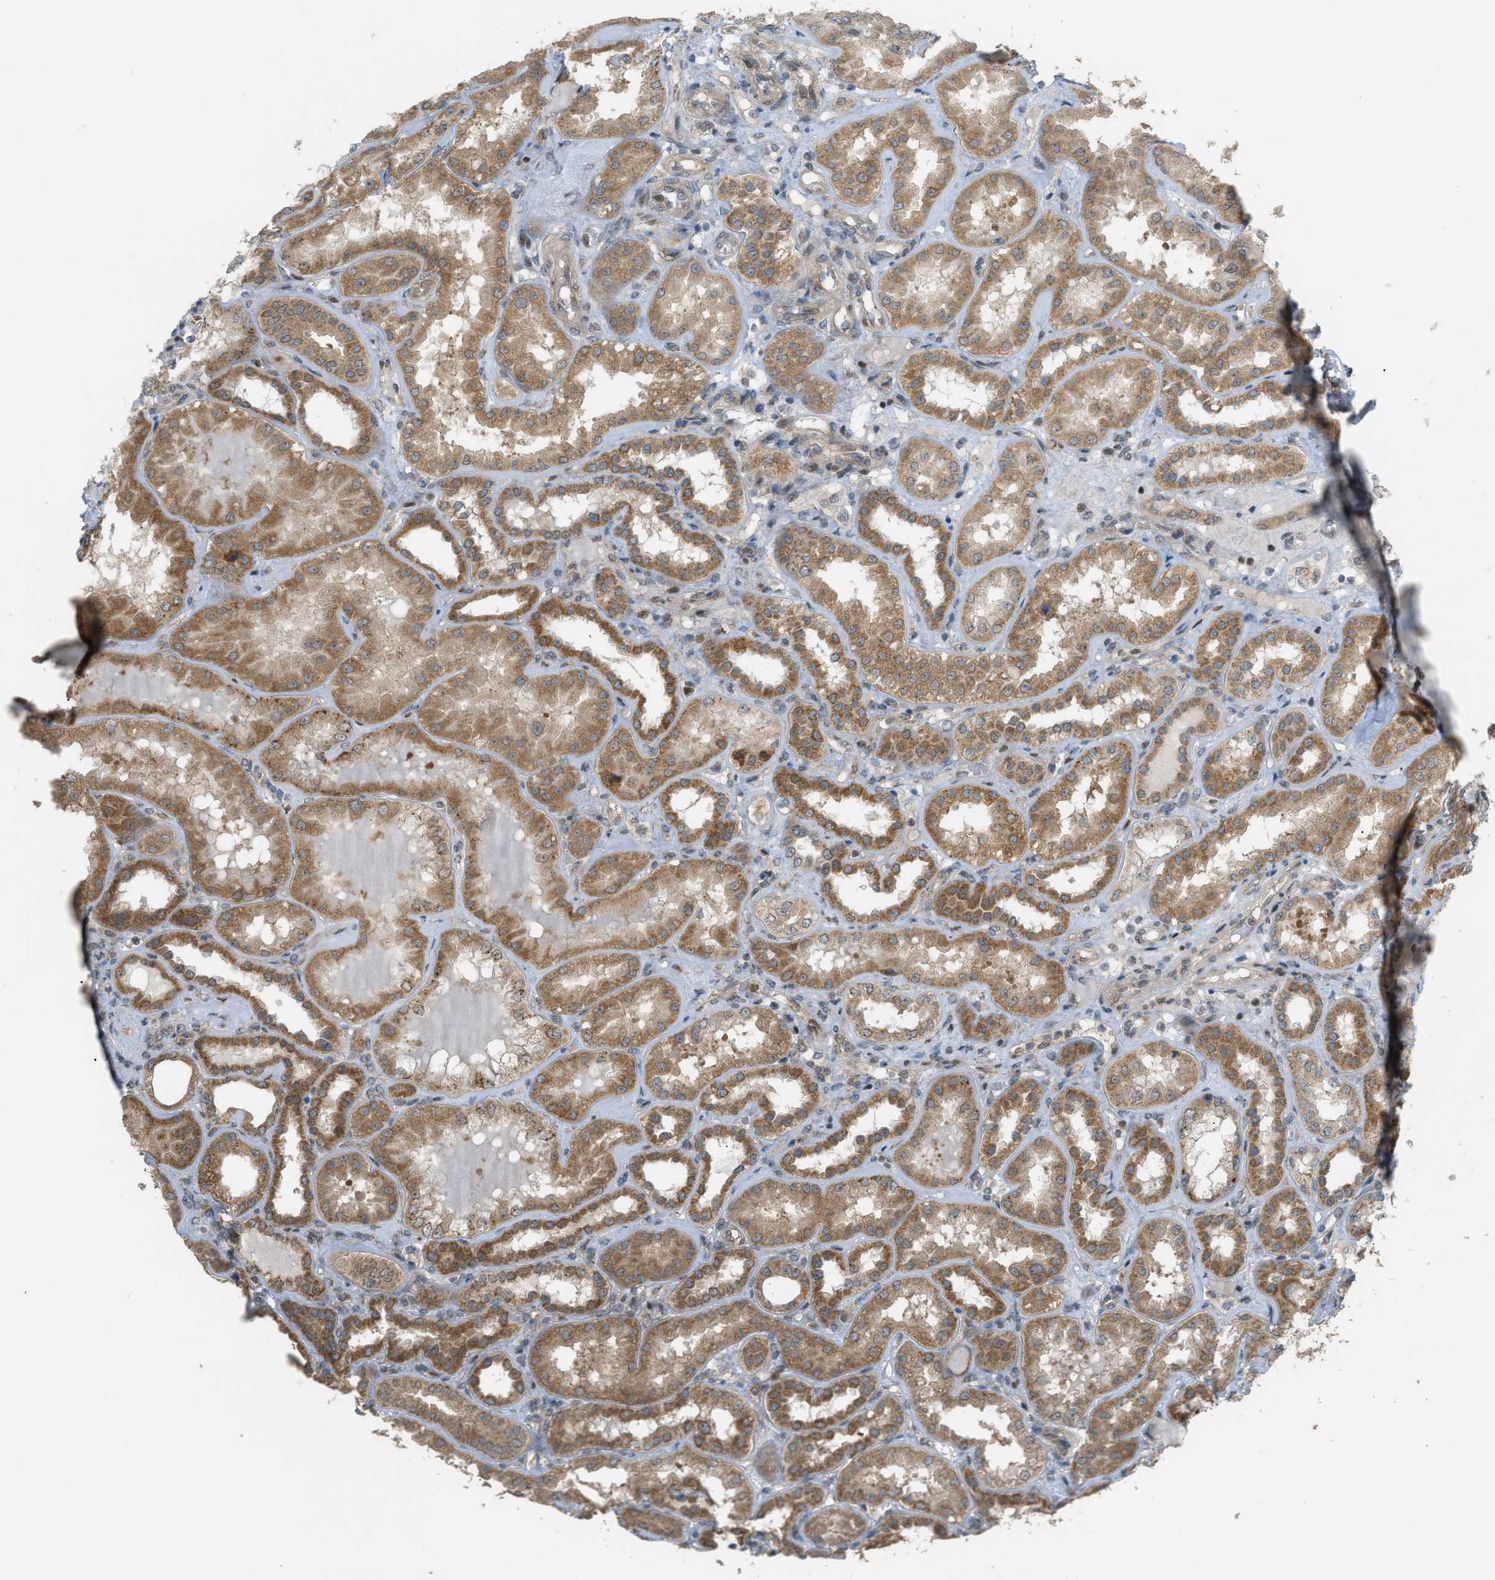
{"staining": {"intensity": "moderate", "quantity": "25%-75%", "location": "cytoplasmic/membranous,nuclear"}, "tissue": "kidney", "cell_type": "Cells in glomeruli", "image_type": "normal", "snomed": [{"axis": "morphology", "description": "Normal tissue, NOS"}, {"axis": "topography", "description": "Kidney"}], "caption": "Brown immunohistochemical staining in normal human kidney displays moderate cytoplasmic/membranous,nuclear expression in approximately 25%-75% of cells in glomeruli. (Stains: DAB in brown, nuclei in blue, Microscopy: brightfield microscopy at high magnification).", "gene": "CCDC186", "patient": {"sex": "female", "age": 56}}